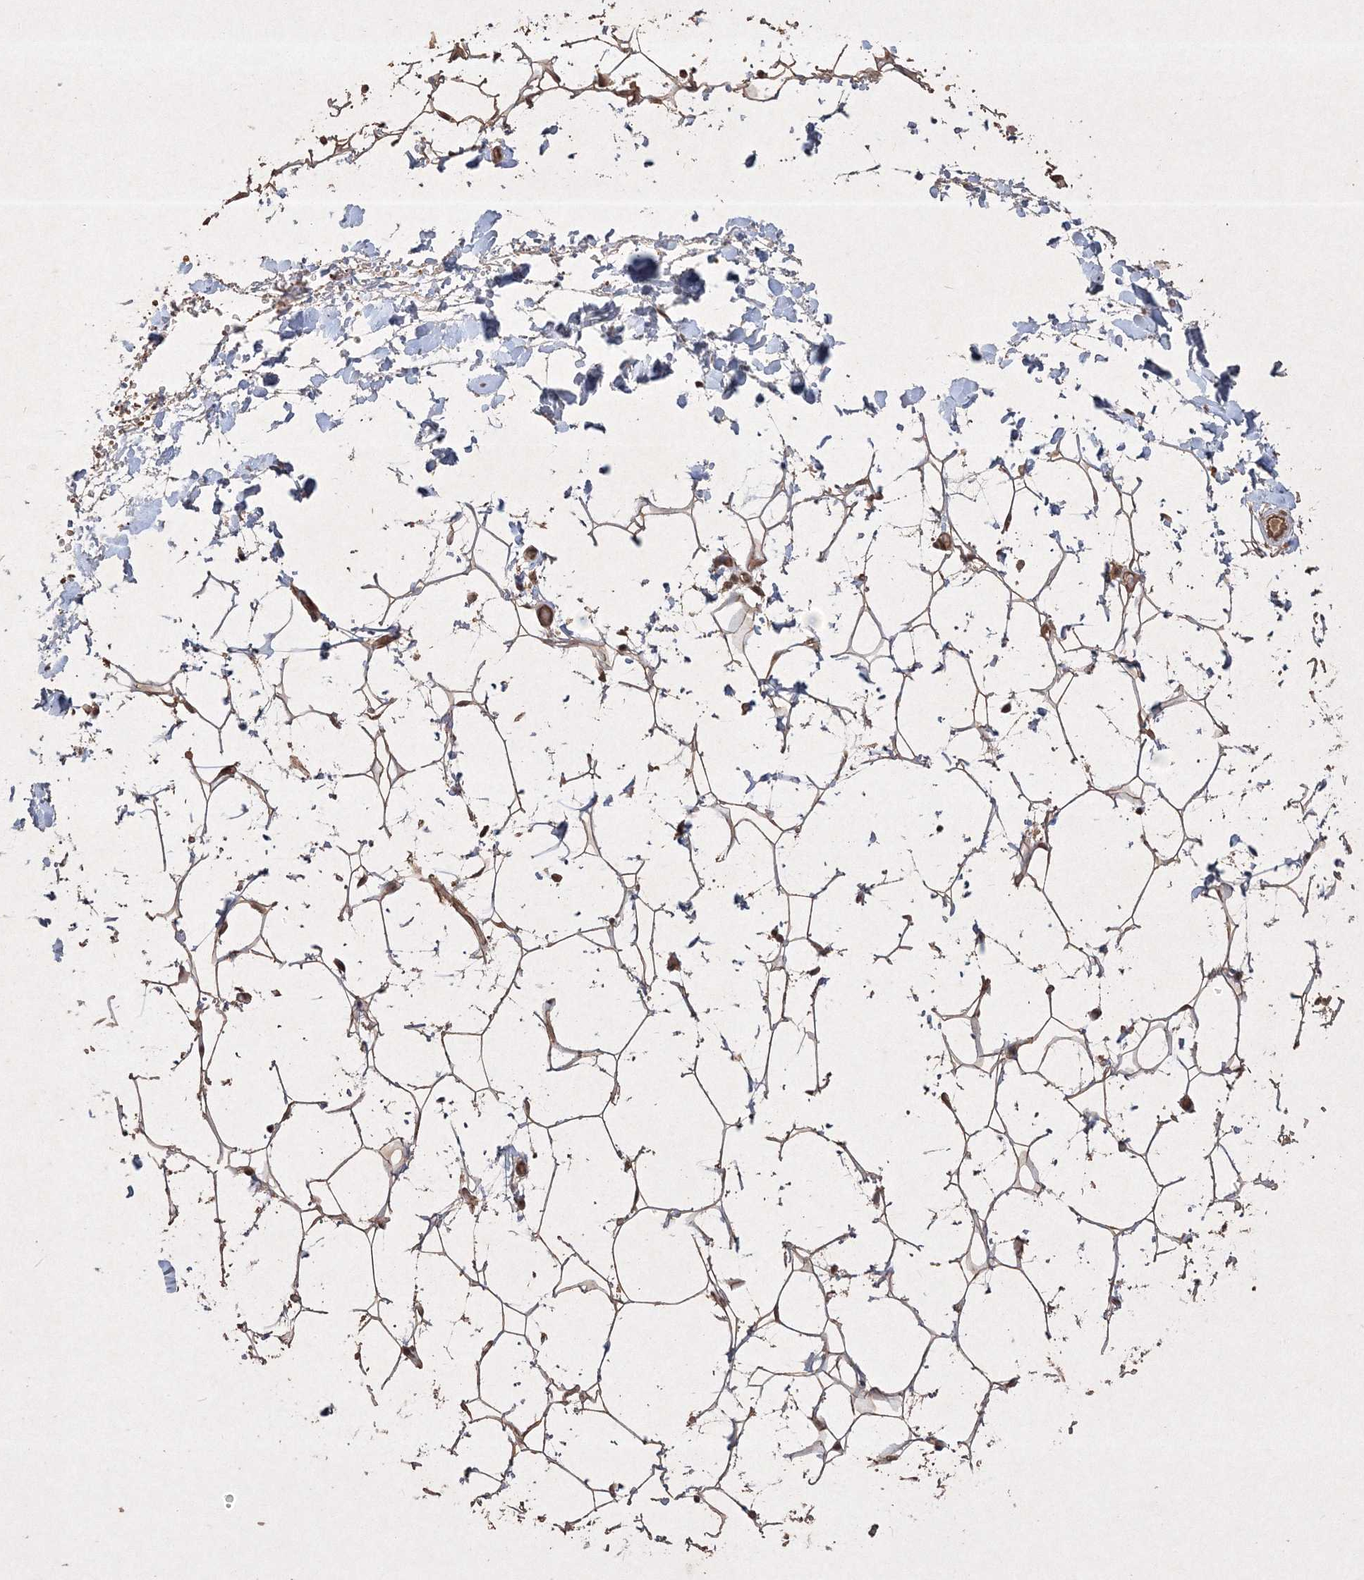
{"staining": {"intensity": "moderate", "quantity": ">75%", "location": "cytoplasmic/membranous,nuclear"}, "tissue": "adipose tissue", "cell_type": "Adipocytes", "image_type": "normal", "snomed": [{"axis": "morphology", "description": "Normal tissue, NOS"}, {"axis": "topography", "description": "Breast"}], "caption": "The immunohistochemical stain highlights moderate cytoplasmic/membranous,nuclear positivity in adipocytes of unremarkable adipose tissue.", "gene": "PELI3", "patient": {"sex": "female", "age": 26}}